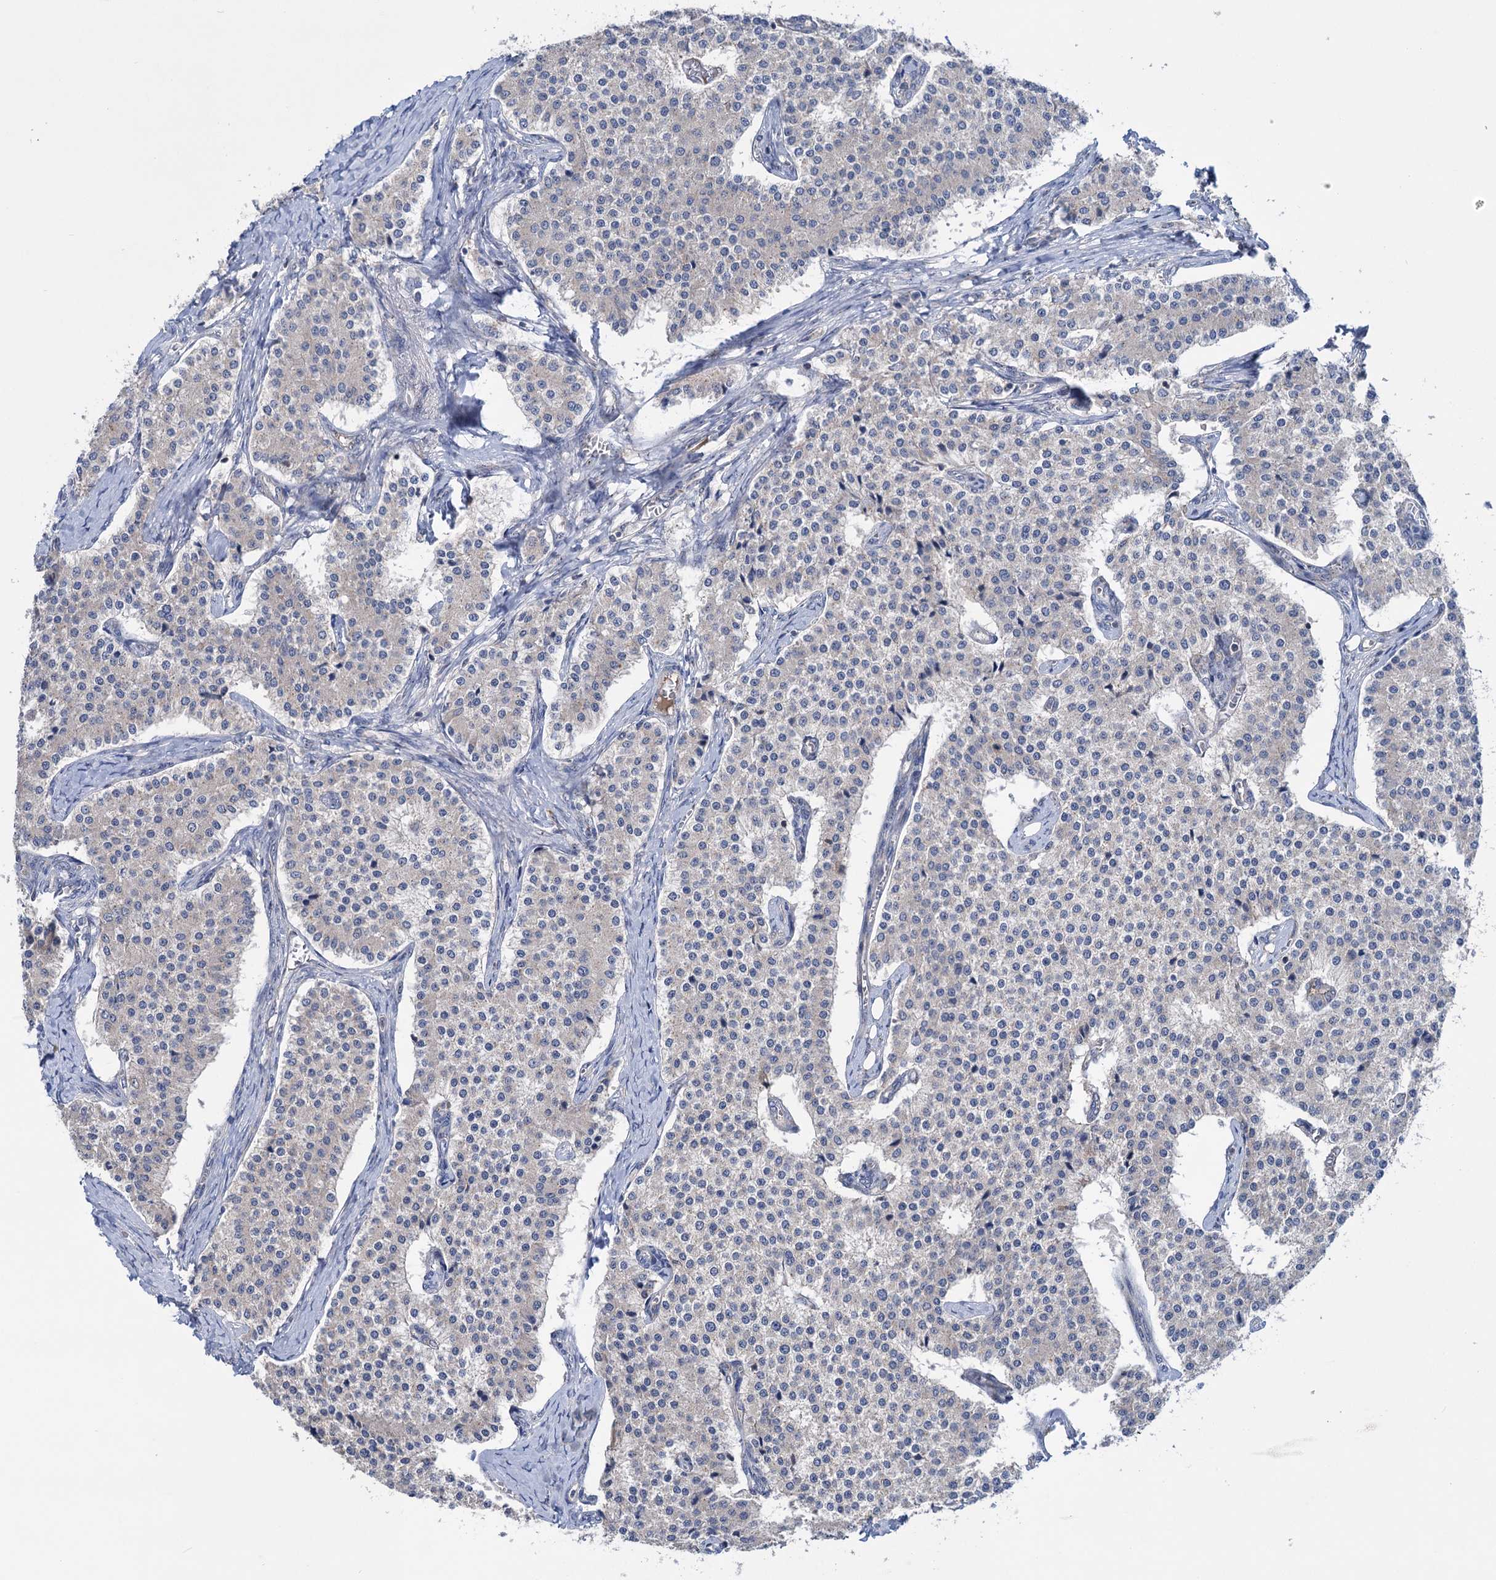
{"staining": {"intensity": "negative", "quantity": "none", "location": "none"}, "tissue": "carcinoid", "cell_type": "Tumor cells", "image_type": "cancer", "snomed": [{"axis": "morphology", "description": "Carcinoid, malignant, NOS"}, {"axis": "topography", "description": "Colon"}], "caption": "High power microscopy image of an immunohistochemistry image of carcinoid (malignant), revealing no significant positivity in tumor cells.", "gene": "HTR3B", "patient": {"sex": "female", "age": 52}}